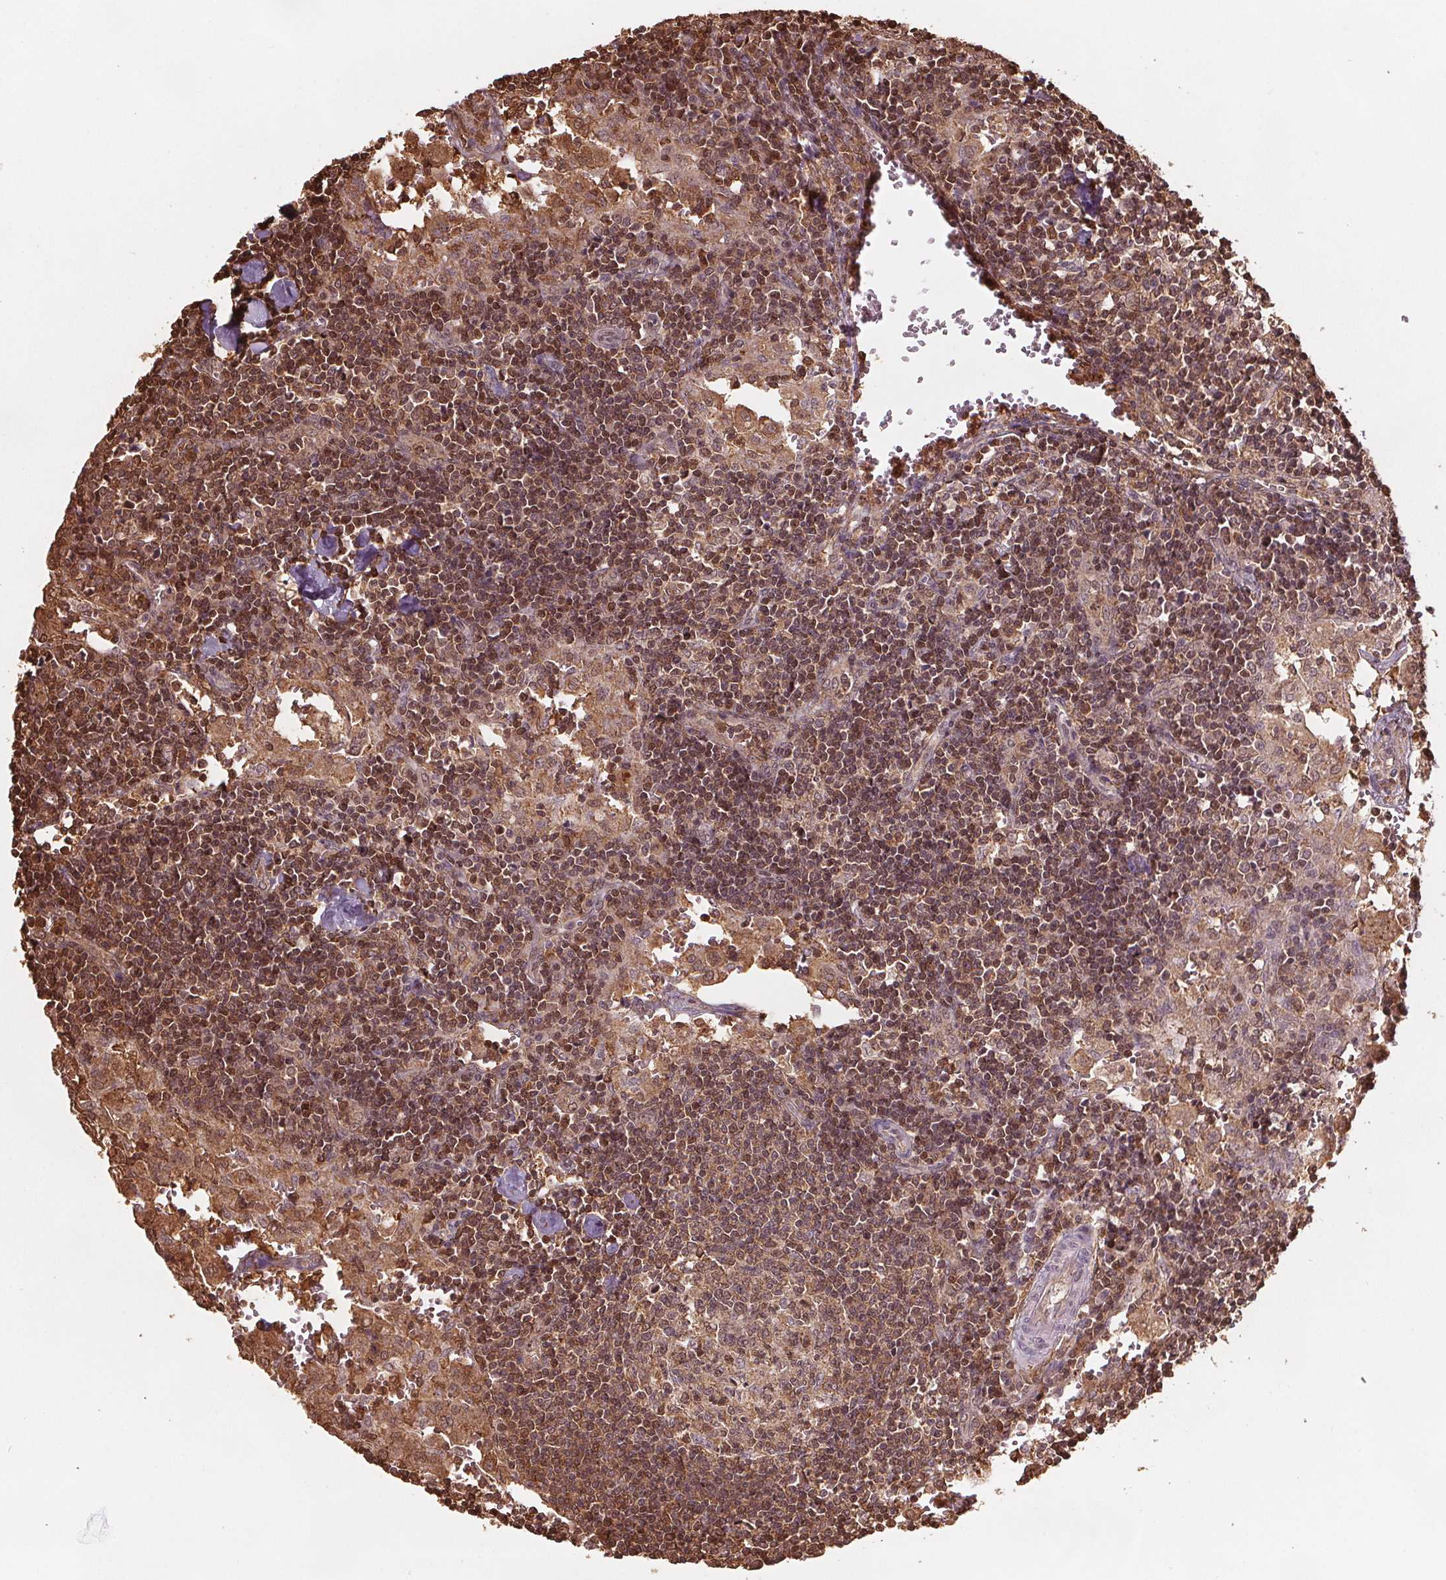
{"staining": {"intensity": "moderate", "quantity": ">75%", "location": "cytoplasmic/membranous,nuclear"}, "tissue": "lymph node", "cell_type": "Germinal center cells", "image_type": "normal", "snomed": [{"axis": "morphology", "description": "Normal tissue, NOS"}, {"axis": "topography", "description": "Lymph node"}], "caption": "Immunohistochemistry (IHC) (DAB) staining of benign lymph node shows moderate cytoplasmic/membranous,nuclear protein positivity in about >75% of germinal center cells.", "gene": "ENO1", "patient": {"sex": "male", "age": 55}}